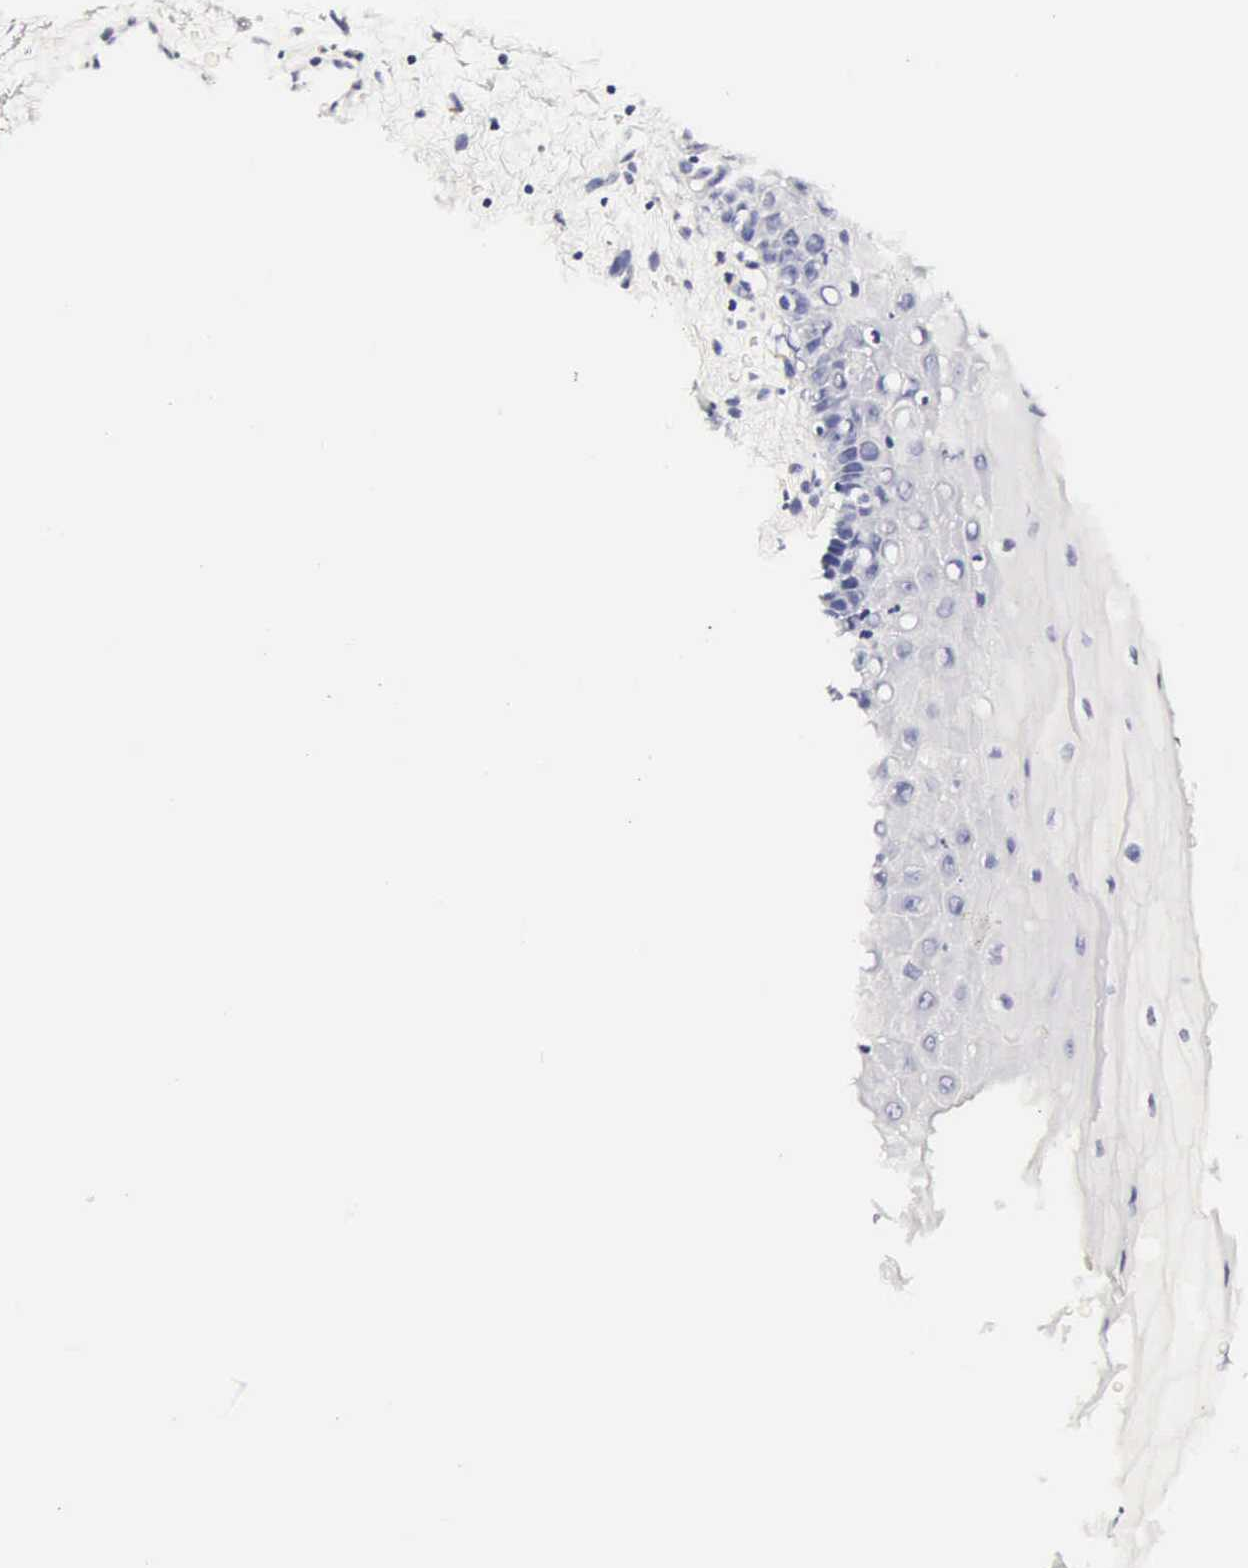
{"staining": {"intensity": "negative", "quantity": "none", "location": "none"}, "tissue": "oral mucosa", "cell_type": "Squamous epithelial cells", "image_type": "normal", "snomed": [{"axis": "morphology", "description": "Normal tissue, NOS"}, {"axis": "topography", "description": "Oral tissue"}], "caption": "IHC photomicrograph of benign oral mucosa: human oral mucosa stained with DAB displays no significant protein staining in squamous epithelial cells. Brightfield microscopy of immunohistochemistry stained with DAB (brown) and hematoxylin (blue), captured at high magnification.", "gene": "RNASE6", "patient": {"sex": "male", "age": 54}}